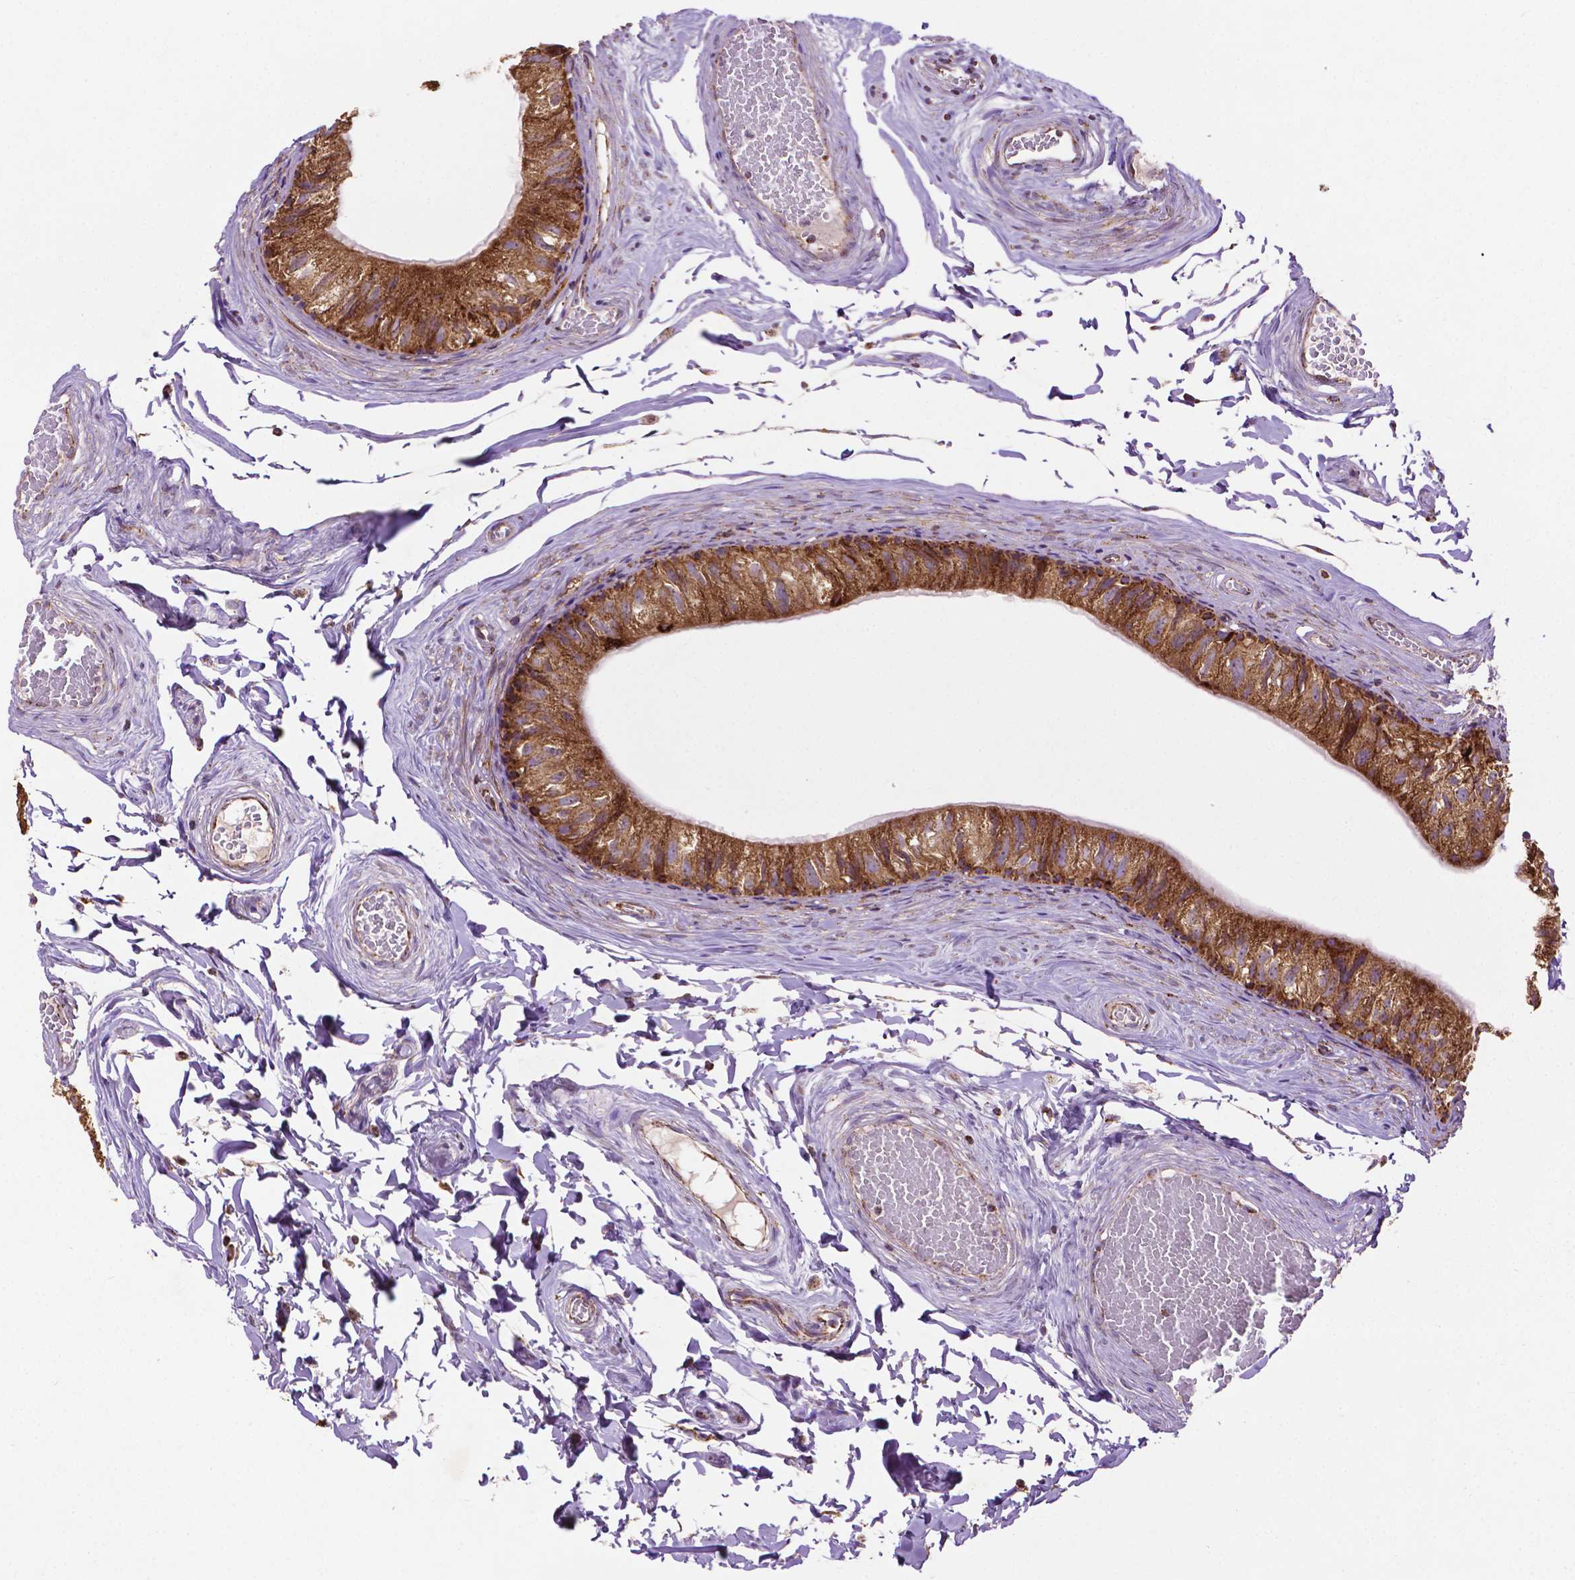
{"staining": {"intensity": "moderate", "quantity": ">75%", "location": "cytoplasmic/membranous"}, "tissue": "epididymis", "cell_type": "Glandular cells", "image_type": "normal", "snomed": [{"axis": "morphology", "description": "Normal tissue, NOS"}, {"axis": "topography", "description": "Epididymis"}], "caption": "Immunohistochemical staining of unremarkable epididymis reveals >75% levels of moderate cytoplasmic/membranous protein positivity in about >75% of glandular cells. (DAB (3,3'-diaminobenzidine) IHC with brightfield microscopy, high magnification).", "gene": "ILVBL", "patient": {"sex": "male", "age": 45}}